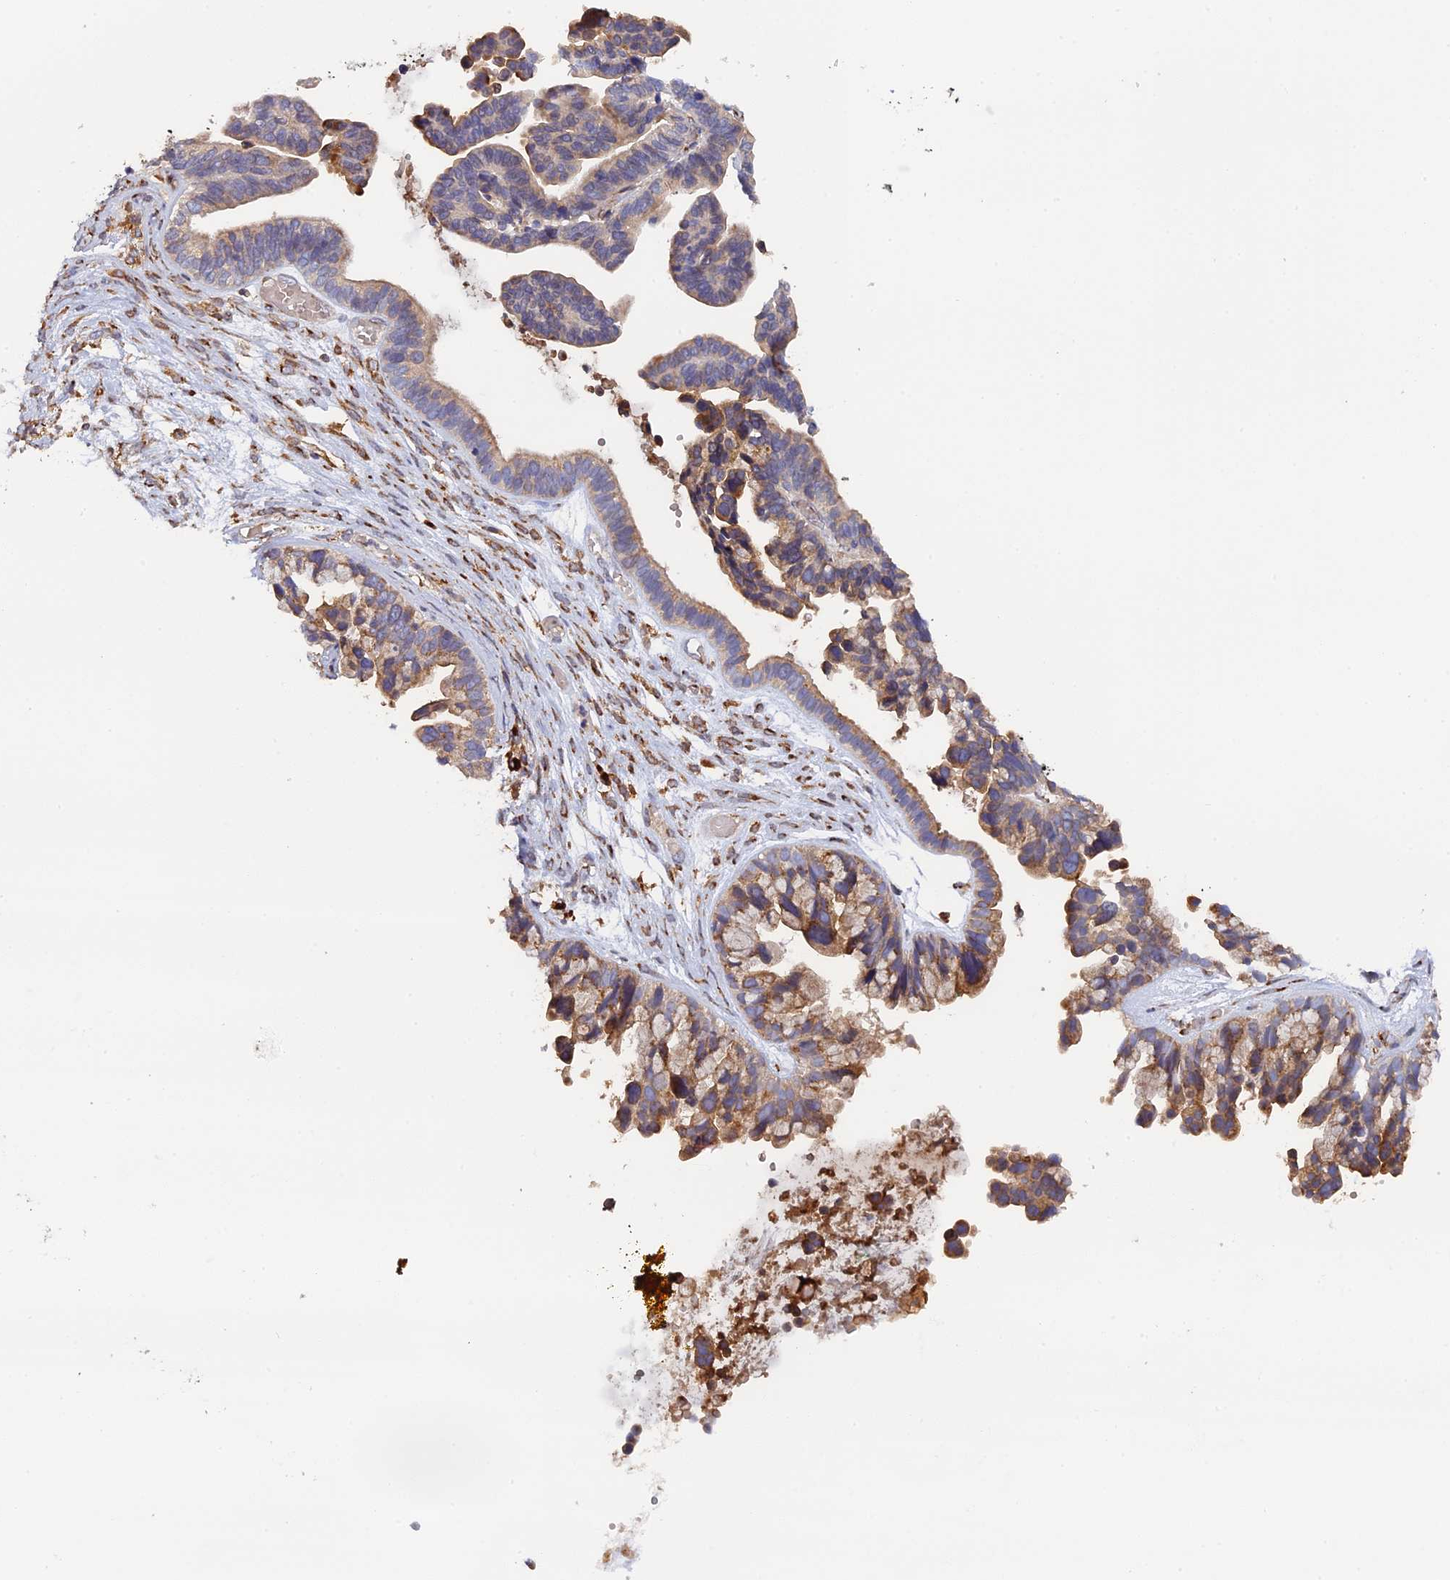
{"staining": {"intensity": "moderate", "quantity": "25%-75%", "location": "cytoplasmic/membranous"}, "tissue": "ovarian cancer", "cell_type": "Tumor cells", "image_type": "cancer", "snomed": [{"axis": "morphology", "description": "Cystadenocarcinoma, serous, NOS"}, {"axis": "topography", "description": "Ovary"}], "caption": "Protein staining demonstrates moderate cytoplasmic/membranous staining in approximately 25%-75% of tumor cells in ovarian cancer.", "gene": "SNX17", "patient": {"sex": "female", "age": 56}}